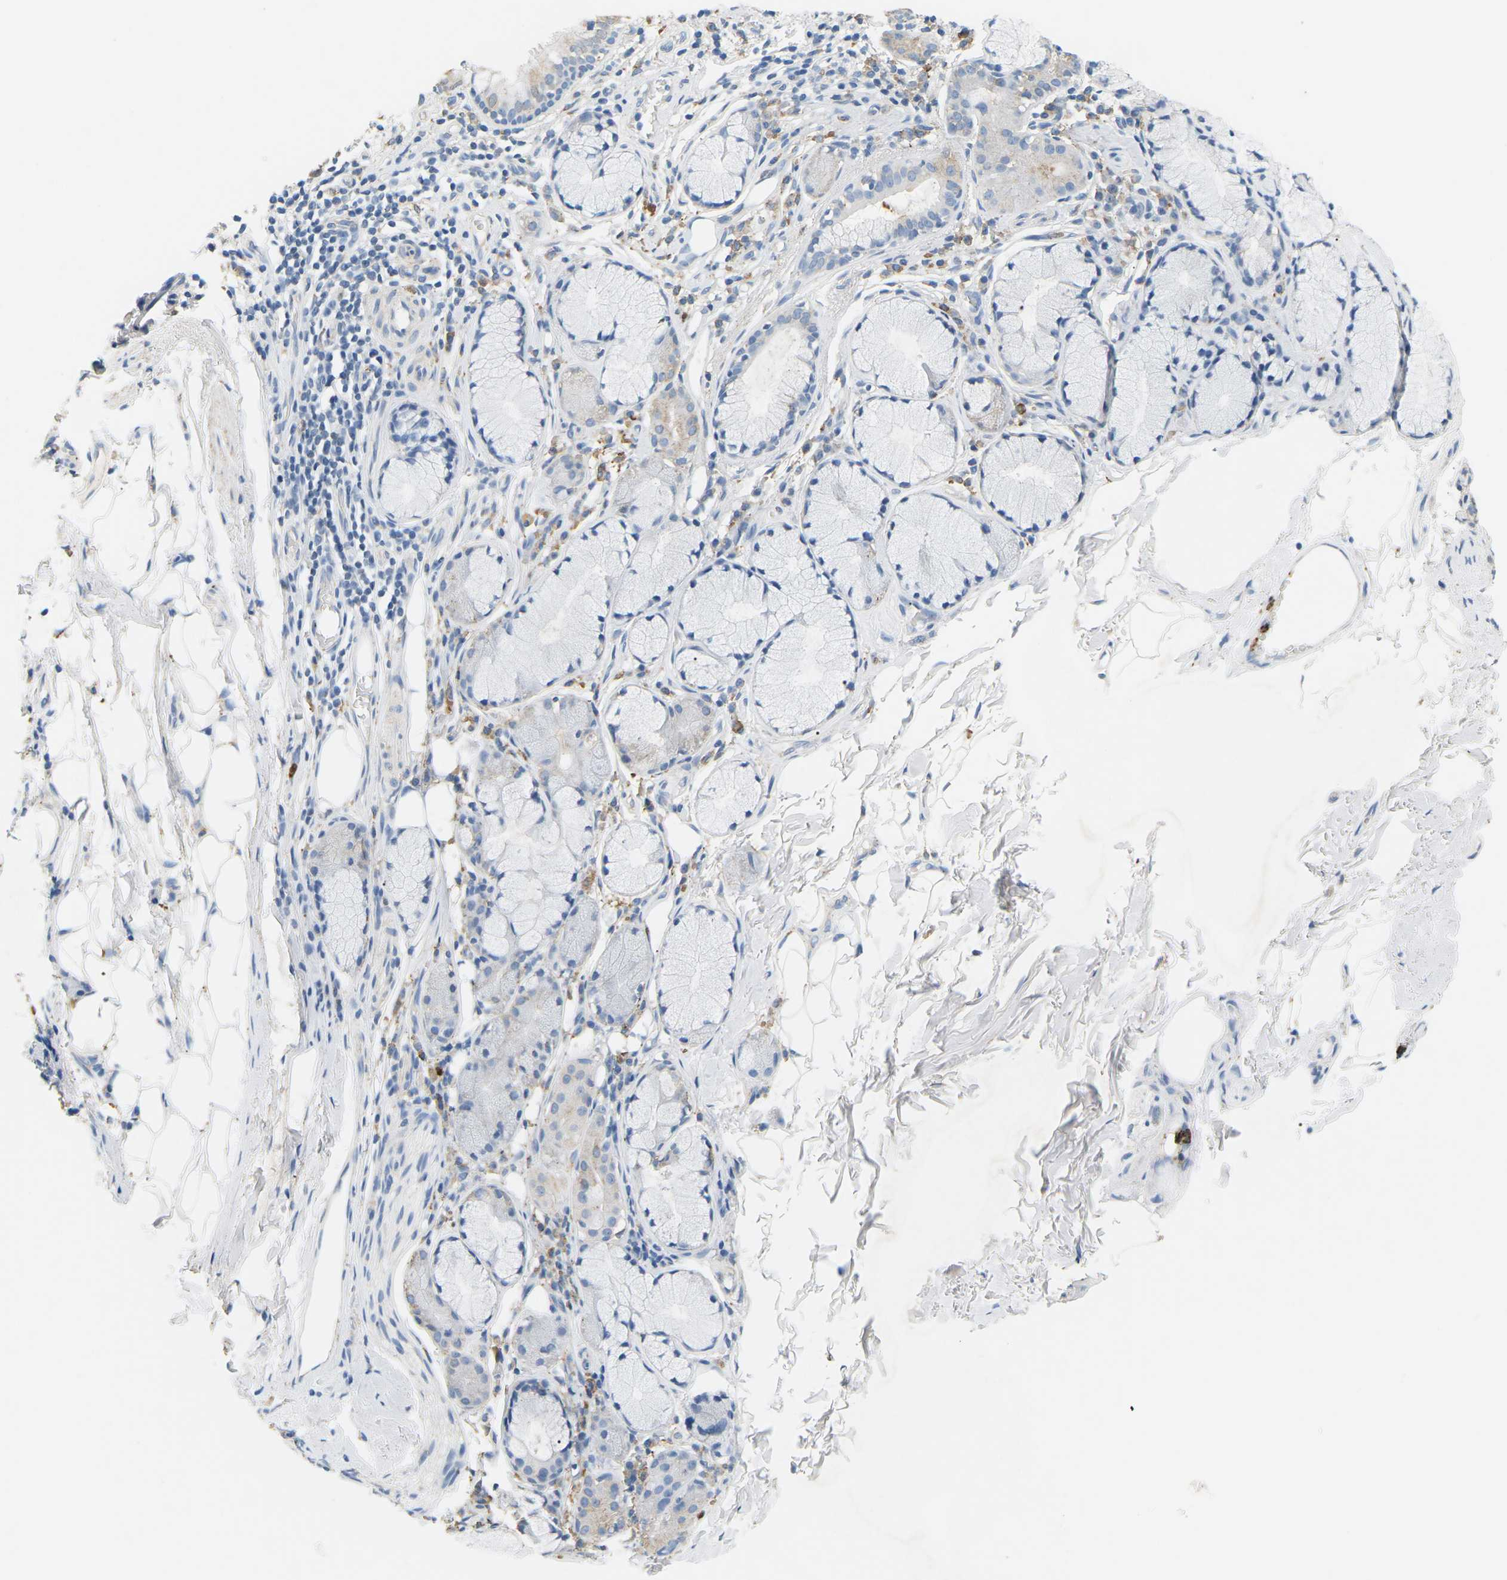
{"staining": {"intensity": "weak", "quantity": ">75%", "location": "cytoplasmic/membranous"}, "tissue": "bronchus", "cell_type": "Respiratory epithelial cells", "image_type": "normal", "snomed": [{"axis": "morphology", "description": "Normal tissue, NOS"}, {"axis": "morphology", "description": "Inflammation, NOS"}, {"axis": "topography", "description": "Cartilage tissue"}, {"axis": "topography", "description": "Bronchus"}], "caption": "This photomicrograph displays benign bronchus stained with immunohistochemistry to label a protein in brown. The cytoplasmic/membranous of respiratory epithelial cells show weak positivity for the protein. Nuclei are counter-stained blue.", "gene": "ADM", "patient": {"sex": "male", "age": 77}}